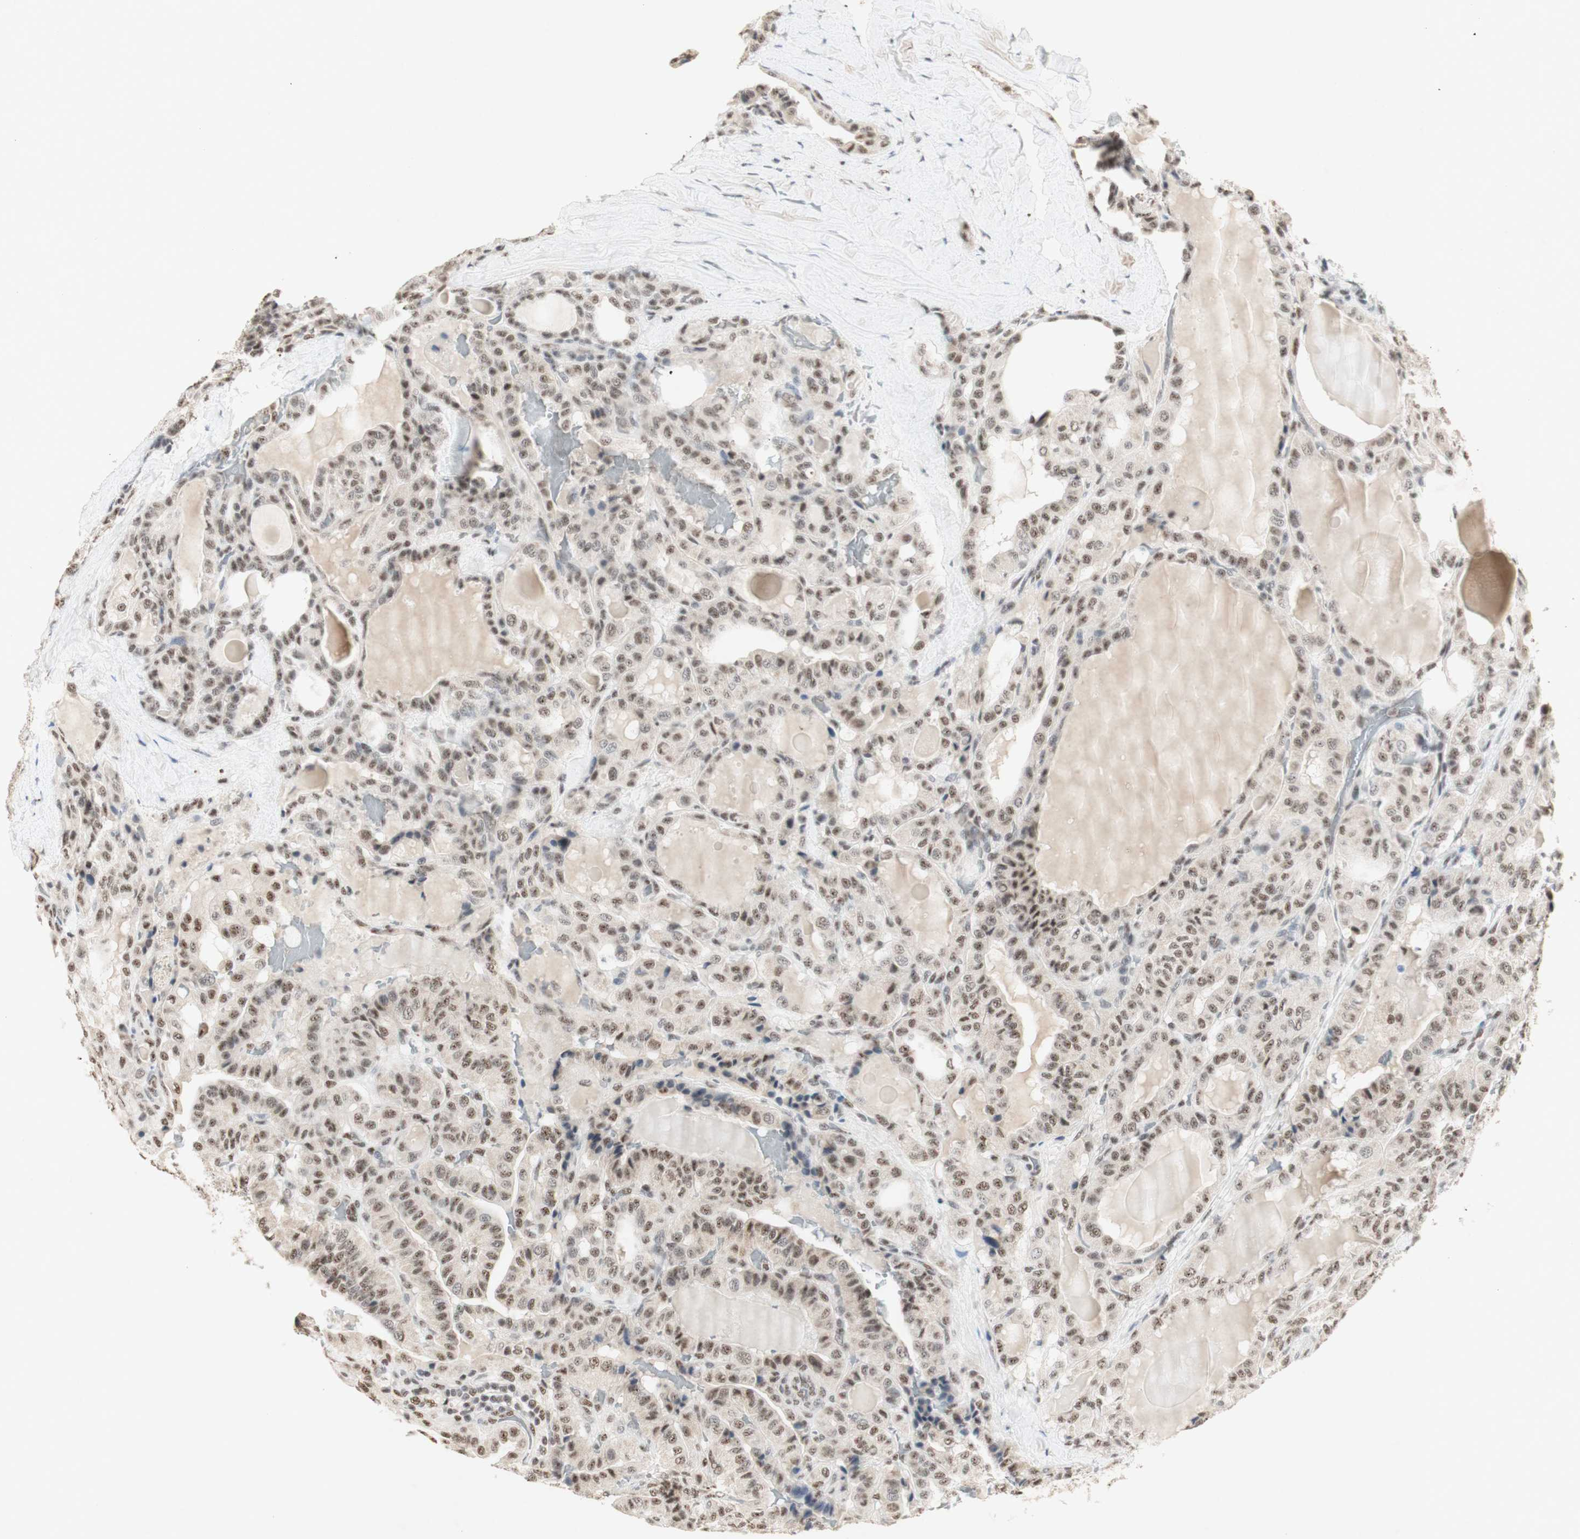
{"staining": {"intensity": "moderate", "quantity": ">75%", "location": "nuclear"}, "tissue": "thyroid cancer", "cell_type": "Tumor cells", "image_type": "cancer", "snomed": [{"axis": "morphology", "description": "Papillary adenocarcinoma, NOS"}, {"axis": "topography", "description": "Thyroid gland"}], "caption": "Immunohistochemistry (IHC) (DAB) staining of human thyroid cancer (papillary adenocarcinoma) reveals moderate nuclear protein expression in about >75% of tumor cells.", "gene": "SNRPB", "patient": {"sex": "male", "age": 77}}